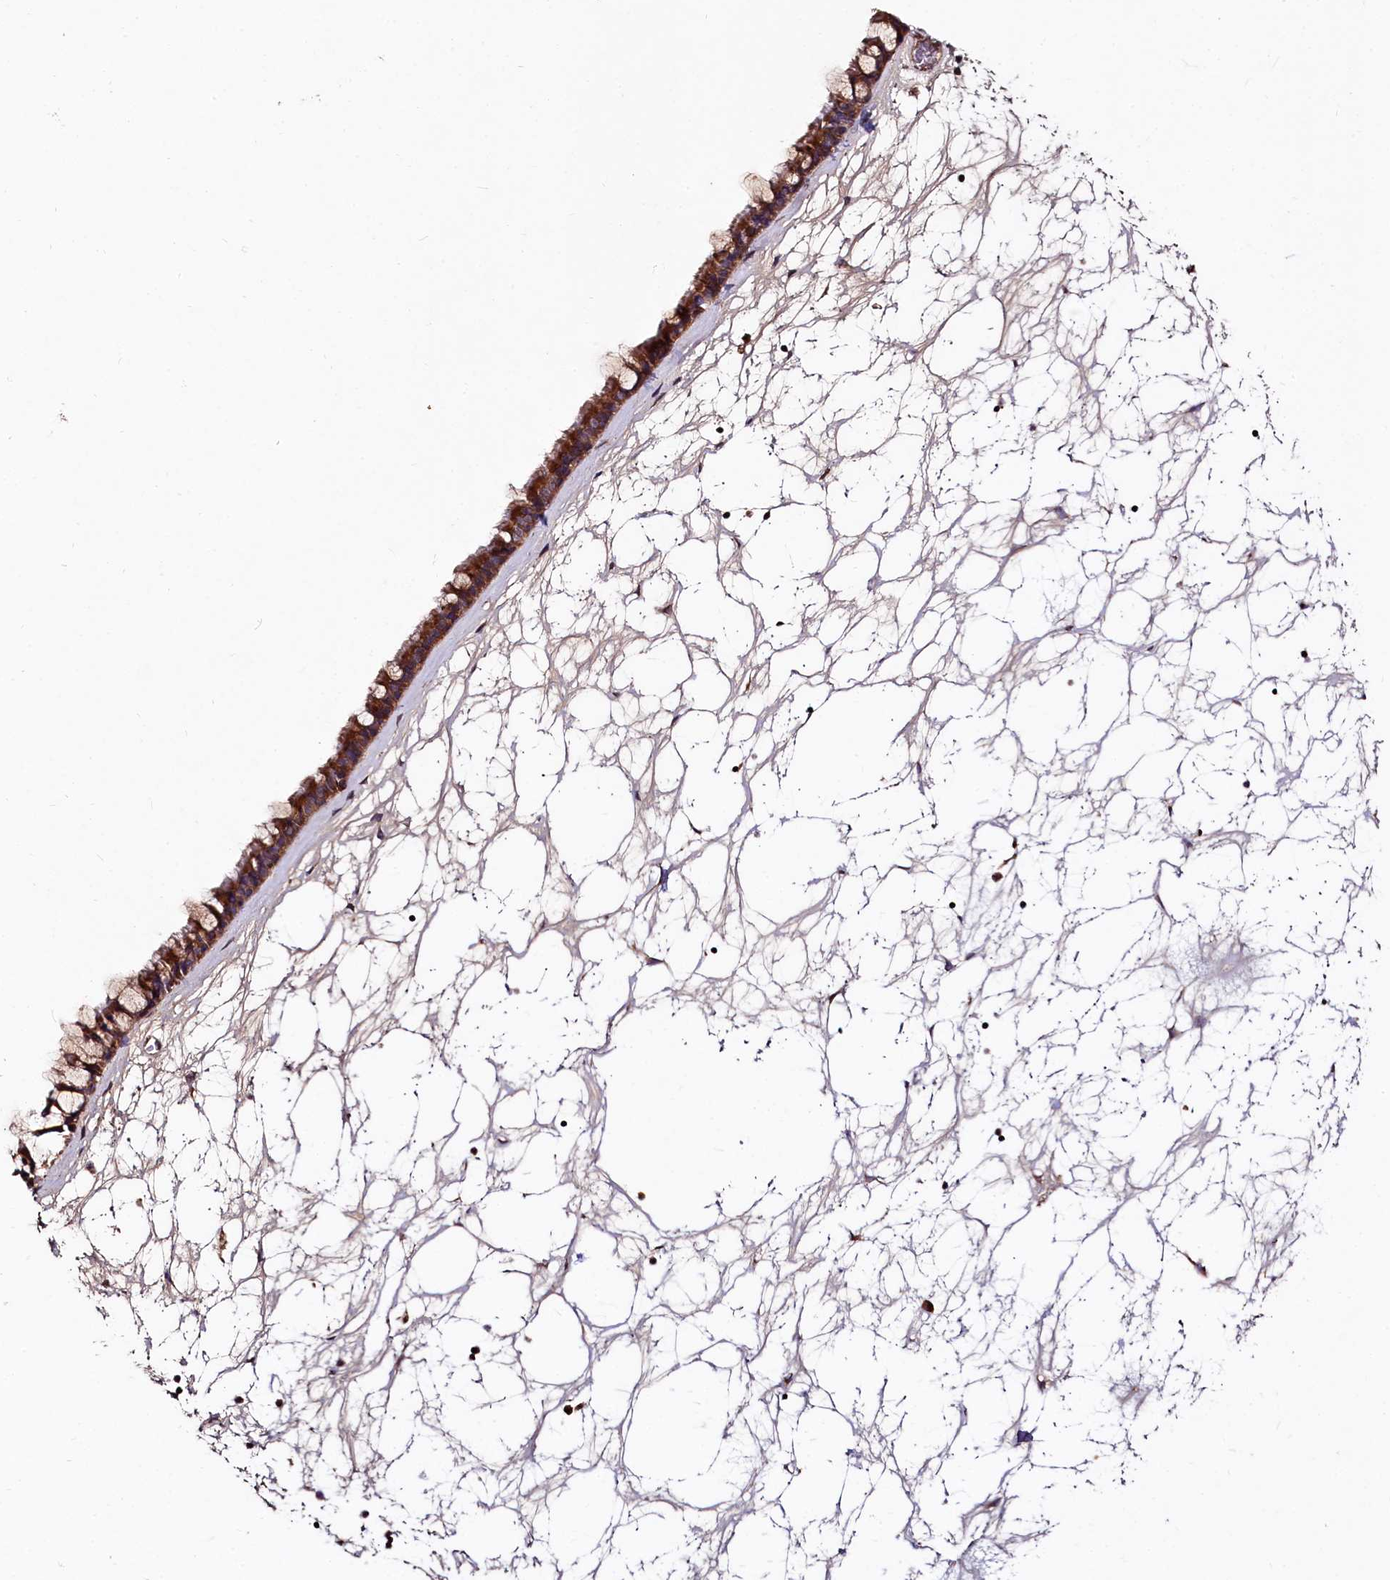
{"staining": {"intensity": "strong", "quantity": ">75%", "location": "cytoplasmic/membranous"}, "tissue": "nasopharynx", "cell_type": "Respiratory epithelial cells", "image_type": "normal", "snomed": [{"axis": "morphology", "description": "Normal tissue, NOS"}, {"axis": "topography", "description": "Nasopharynx"}], "caption": "Immunohistochemical staining of unremarkable human nasopharynx displays strong cytoplasmic/membranous protein positivity in approximately >75% of respiratory epithelial cells.", "gene": "SPRYD3", "patient": {"sex": "male", "age": 64}}